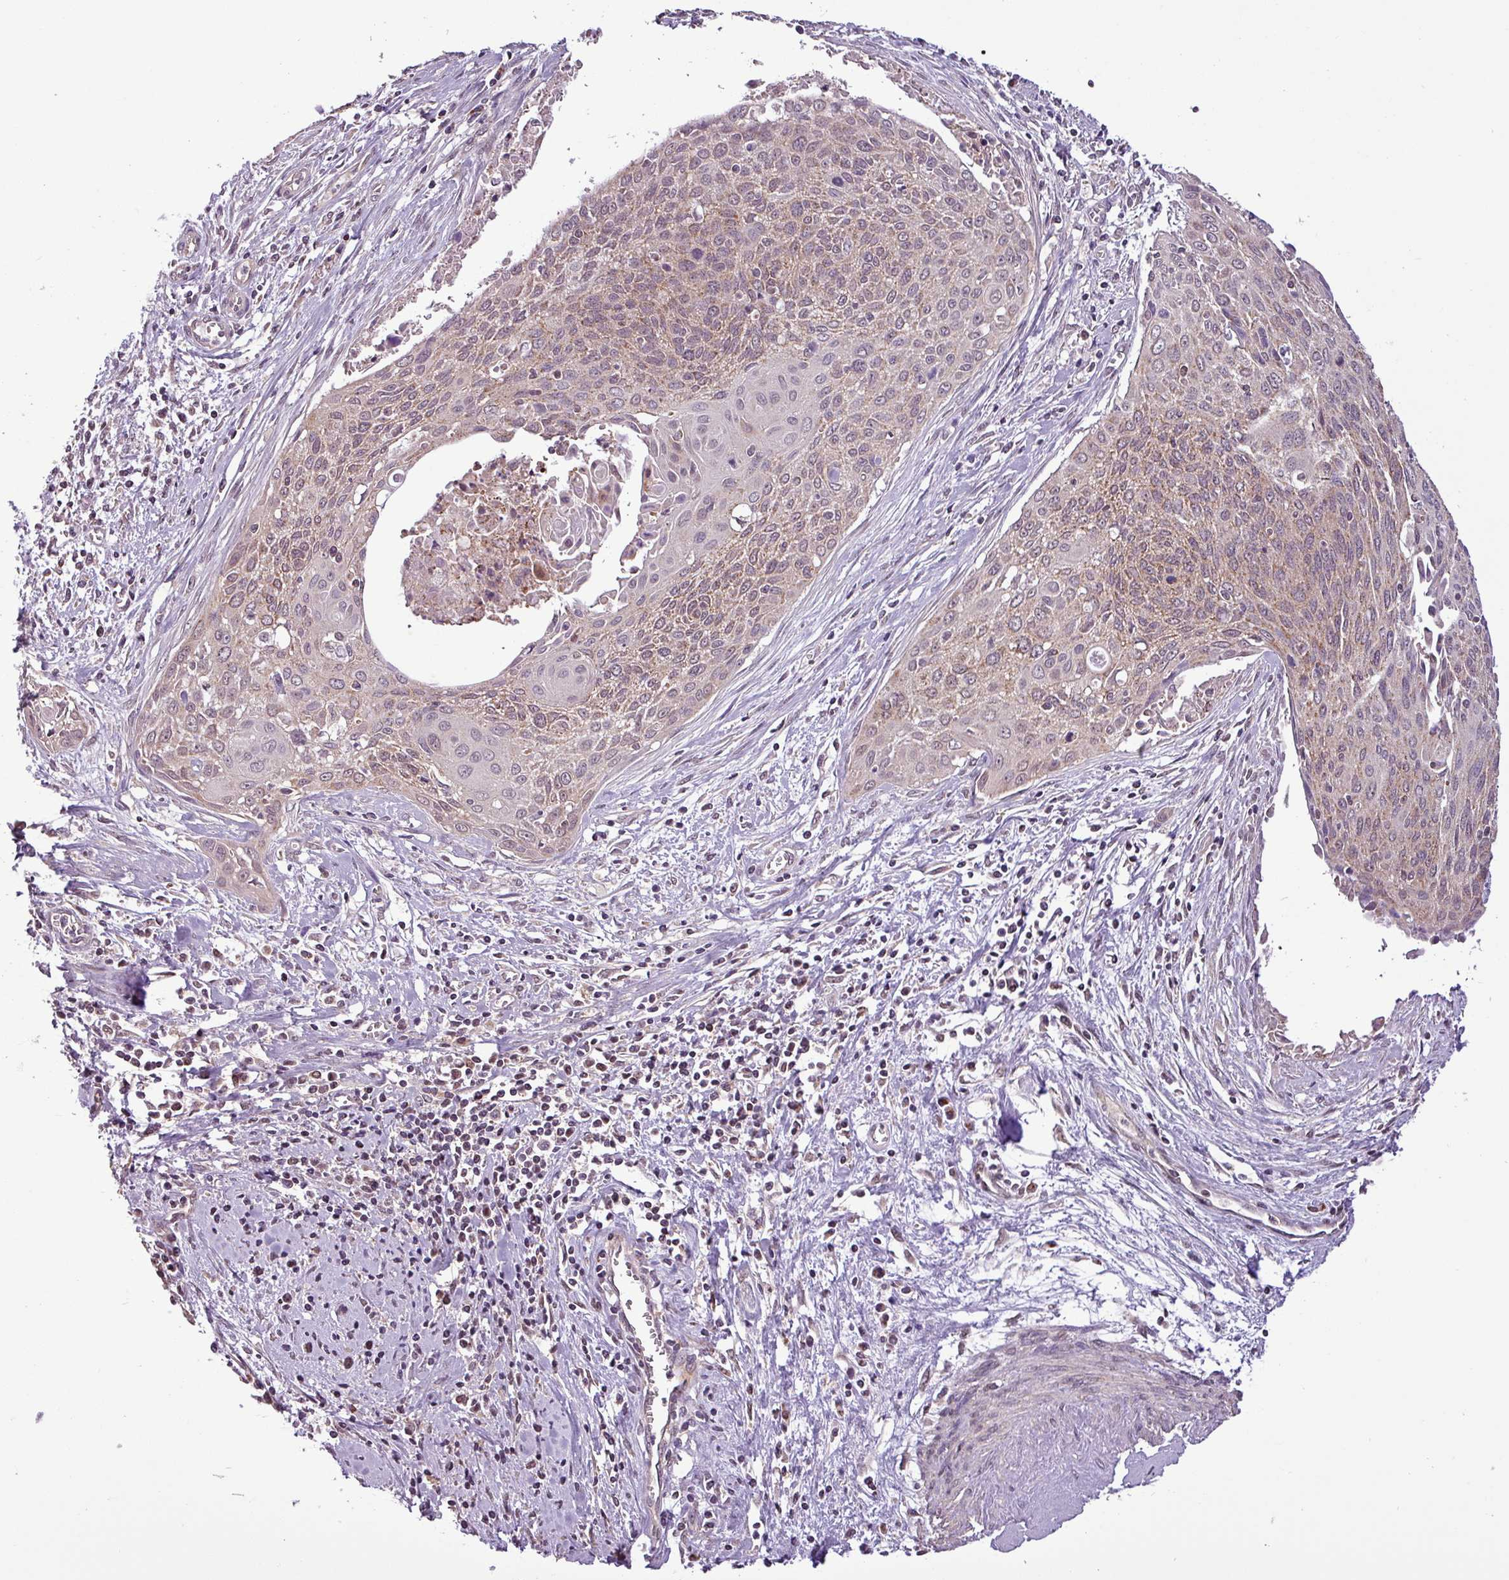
{"staining": {"intensity": "moderate", "quantity": ">75%", "location": "cytoplasmic/membranous,nuclear"}, "tissue": "cervical cancer", "cell_type": "Tumor cells", "image_type": "cancer", "snomed": [{"axis": "morphology", "description": "Squamous cell carcinoma, NOS"}, {"axis": "topography", "description": "Cervix"}], "caption": "Brown immunohistochemical staining in cervical cancer exhibits moderate cytoplasmic/membranous and nuclear expression in approximately >75% of tumor cells.", "gene": "MCTP2", "patient": {"sex": "female", "age": 55}}